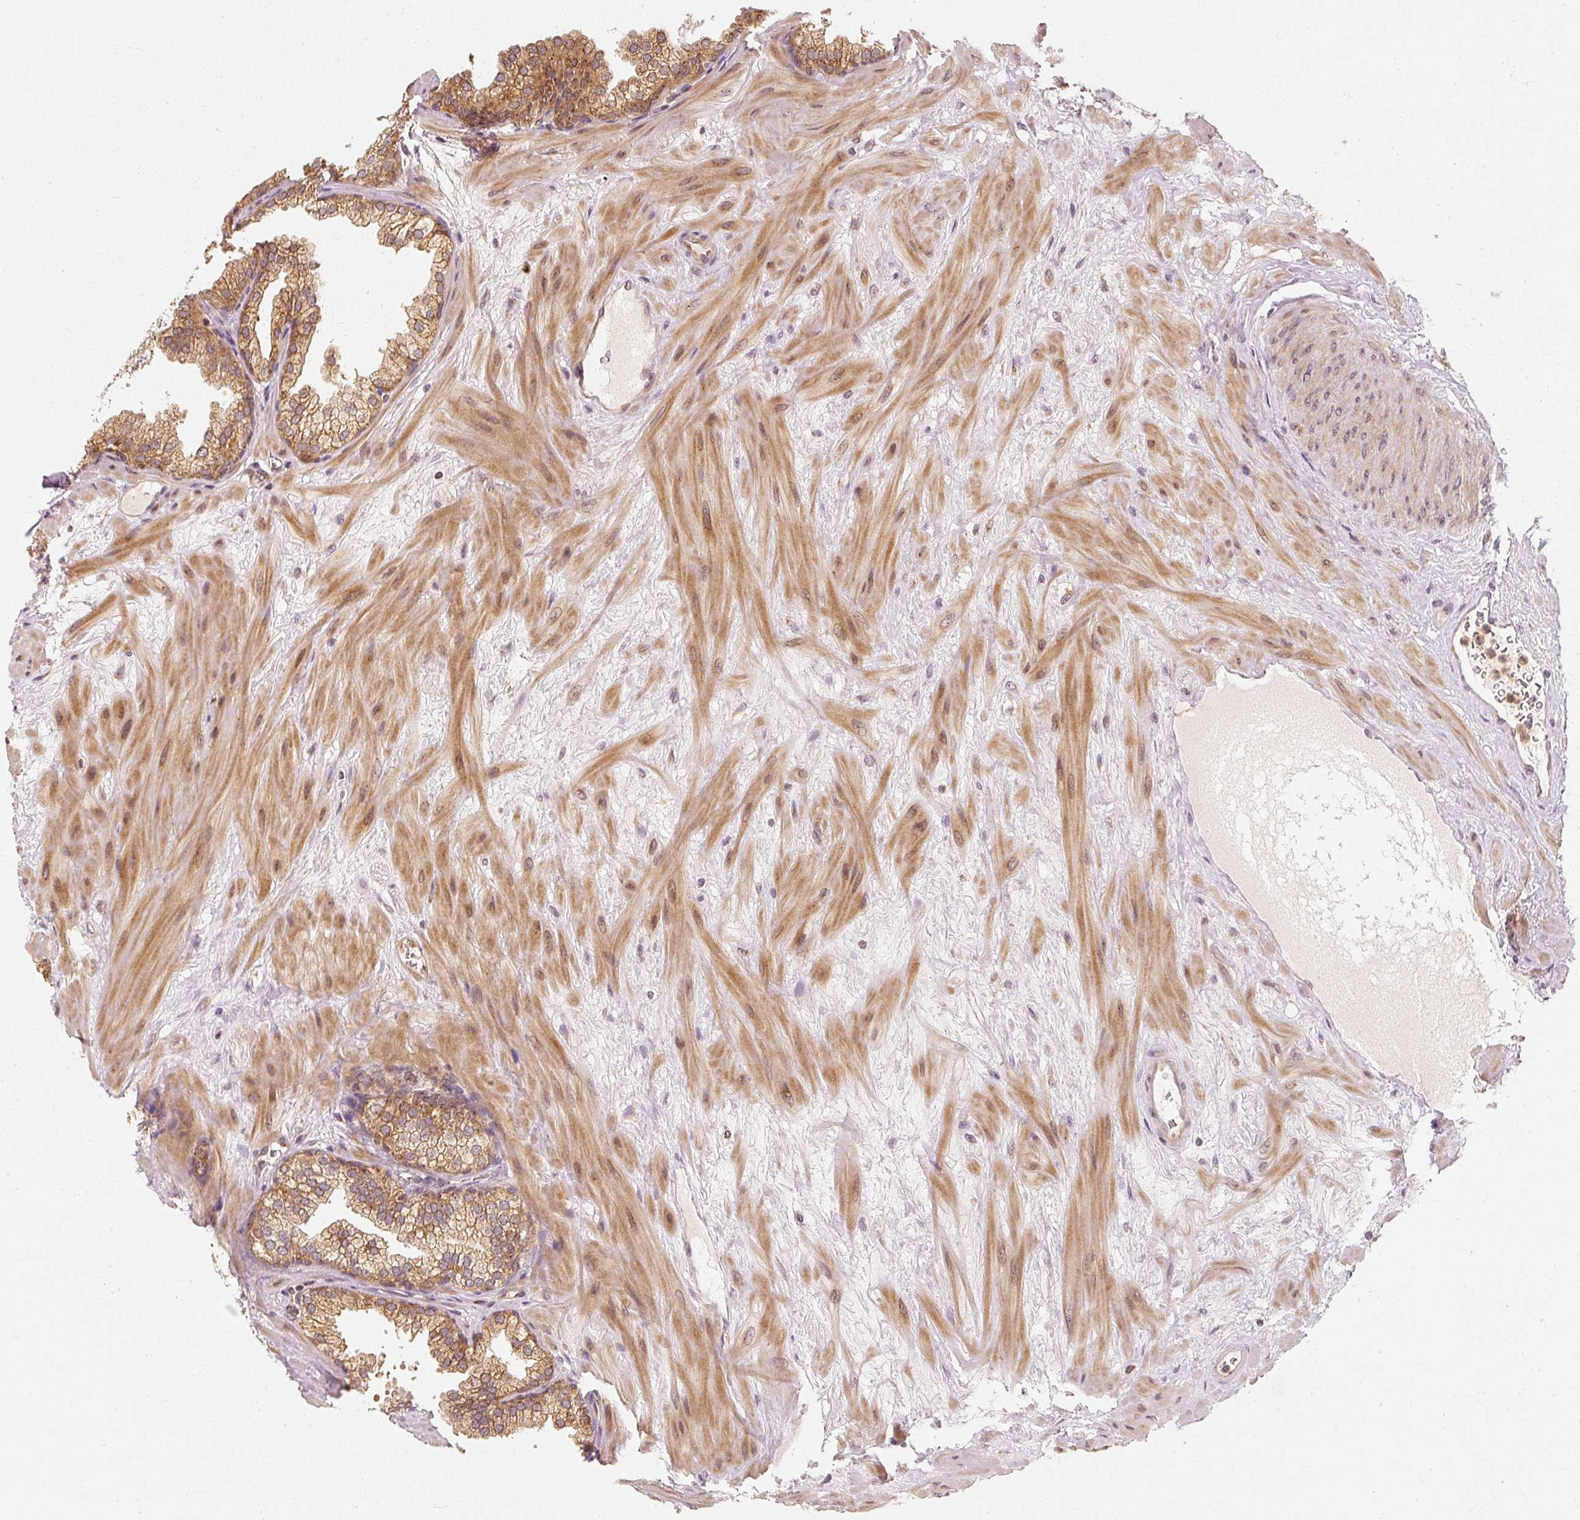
{"staining": {"intensity": "moderate", "quantity": ">75%", "location": "cytoplasmic/membranous"}, "tissue": "prostate", "cell_type": "Glandular cells", "image_type": "normal", "snomed": [{"axis": "morphology", "description": "Normal tissue, NOS"}, {"axis": "topography", "description": "Prostate"}], "caption": "Prostate stained with immunohistochemistry (IHC) exhibits moderate cytoplasmic/membranous staining in about >75% of glandular cells.", "gene": "EEF1A1", "patient": {"sex": "male", "age": 37}}